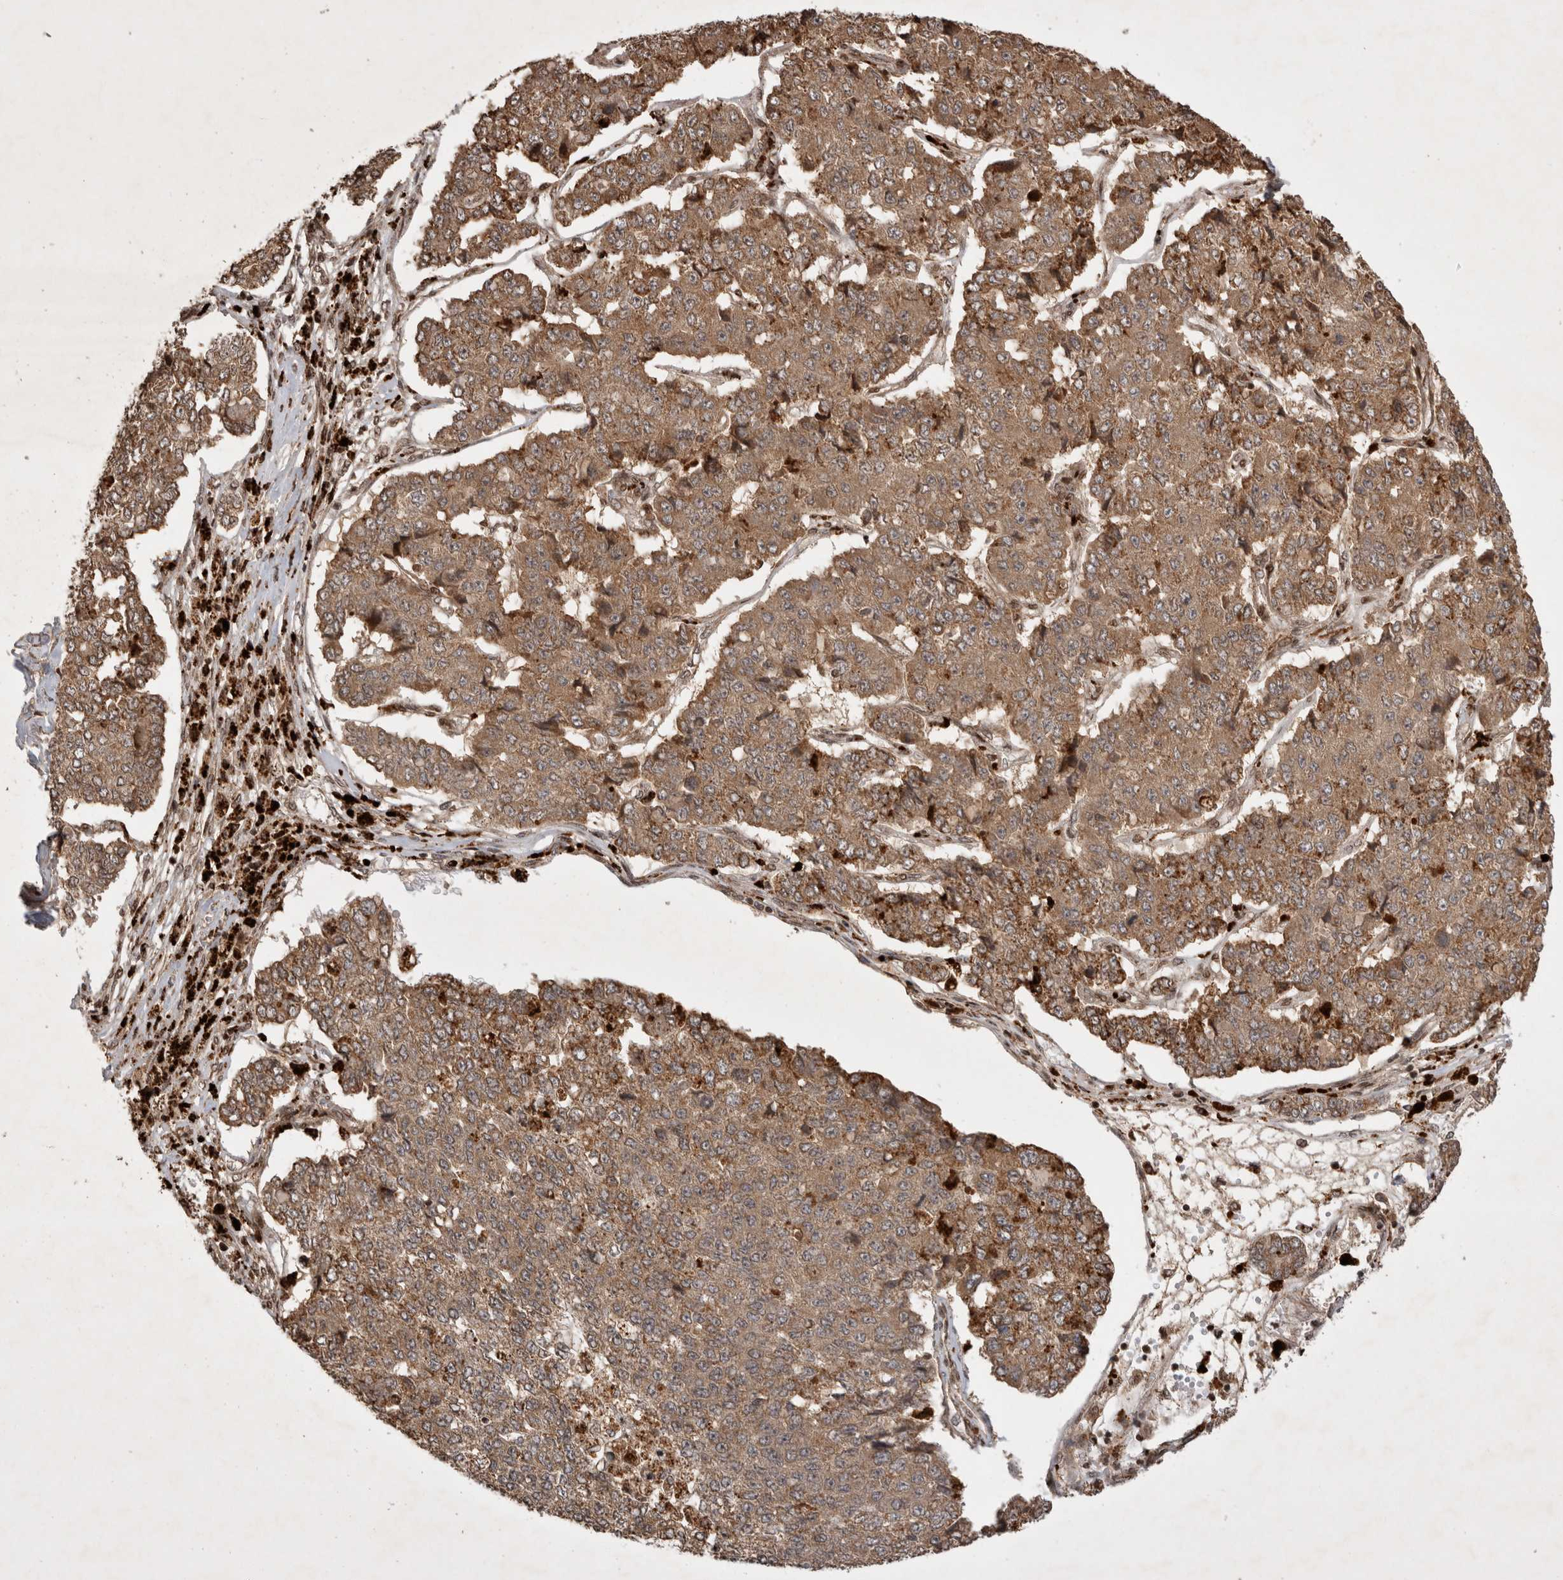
{"staining": {"intensity": "moderate", "quantity": ">75%", "location": "cytoplasmic/membranous"}, "tissue": "pancreatic cancer", "cell_type": "Tumor cells", "image_type": "cancer", "snomed": [{"axis": "morphology", "description": "Adenocarcinoma, NOS"}, {"axis": "topography", "description": "Pancreas"}], "caption": "DAB (3,3'-diaminobenzidine) immunohistochemical staining of adenocarcinoma (pancreatic) shows moderate cytoplasmic/membranous protein expression in approximately >75% of tumor cells.", "gene": "FAM221A", "patient": {"sex": "male", "age": 50}}